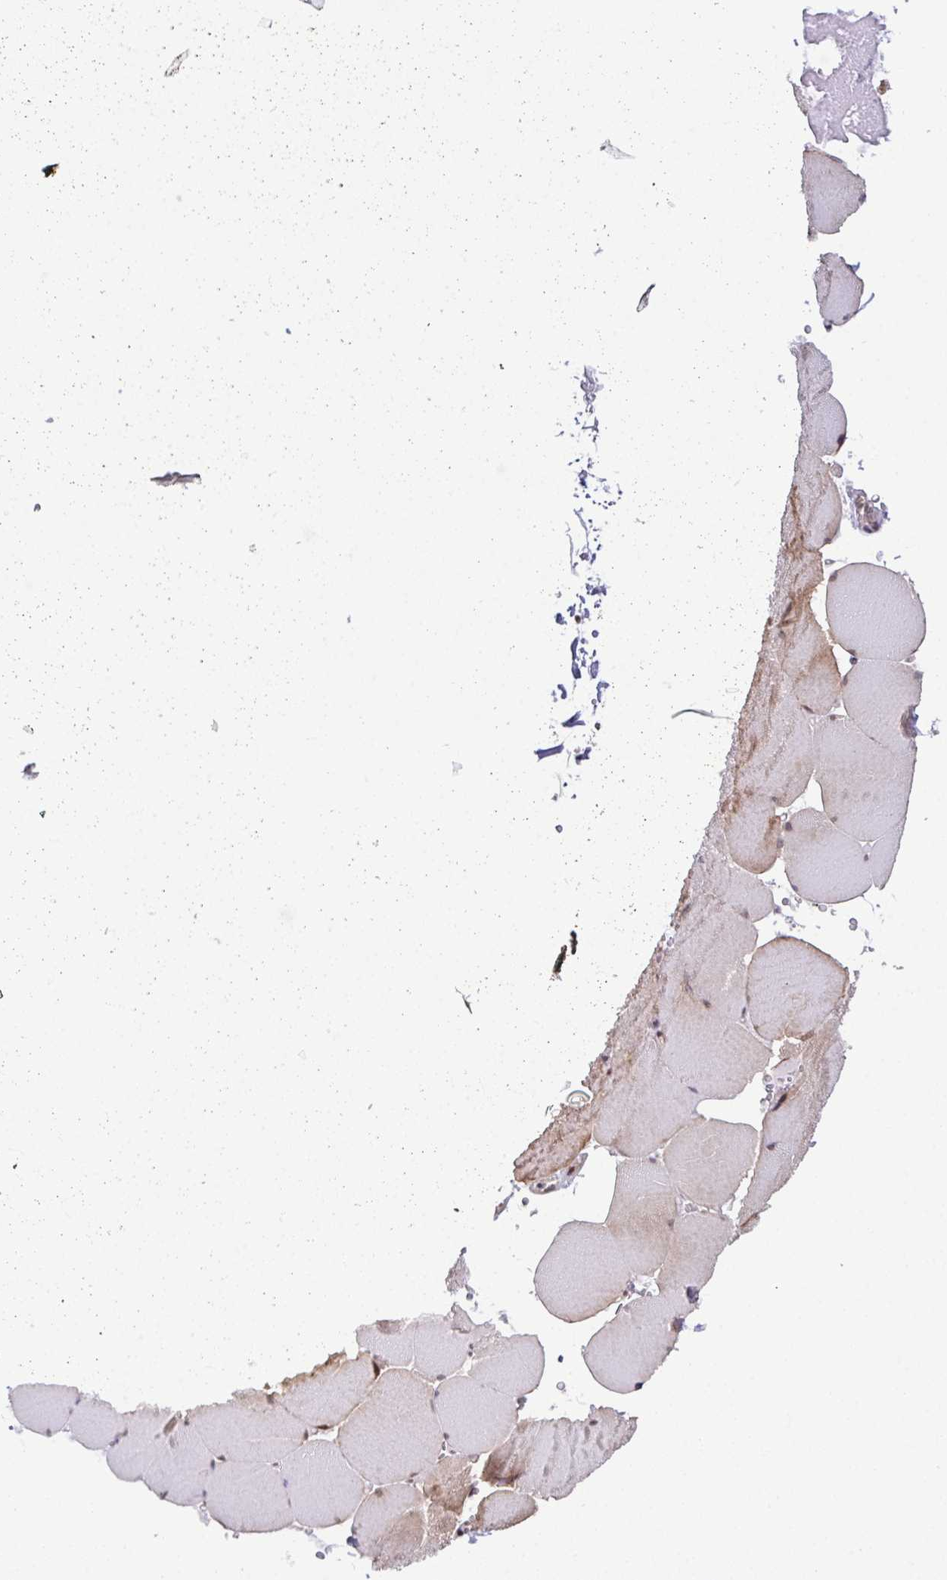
{"staining": {"intensity": "moderate", "quantity": "<25%", "location": "cytoplasmic/membranous"}, "tissue": "skeletal muscle", "cell_type": "Myocytes", "image_type": "normal", "snomed": [{"axis": "morphology", "description": "Normal tissue, NOS"}, {"axis": "topography", "description": "Skeletal muscle"}, {"axis": "topography", "description": "Head-Neck"}], "caption": "Immunohistochemistry (IHC) of normal human skeletal muscle exhibits low levels of moderate cytoplasmic/membranous positivity in approximately <25% of myocytes.", "gene": "DNAJB1", "patient": {"sex": "male", "age": 66}}